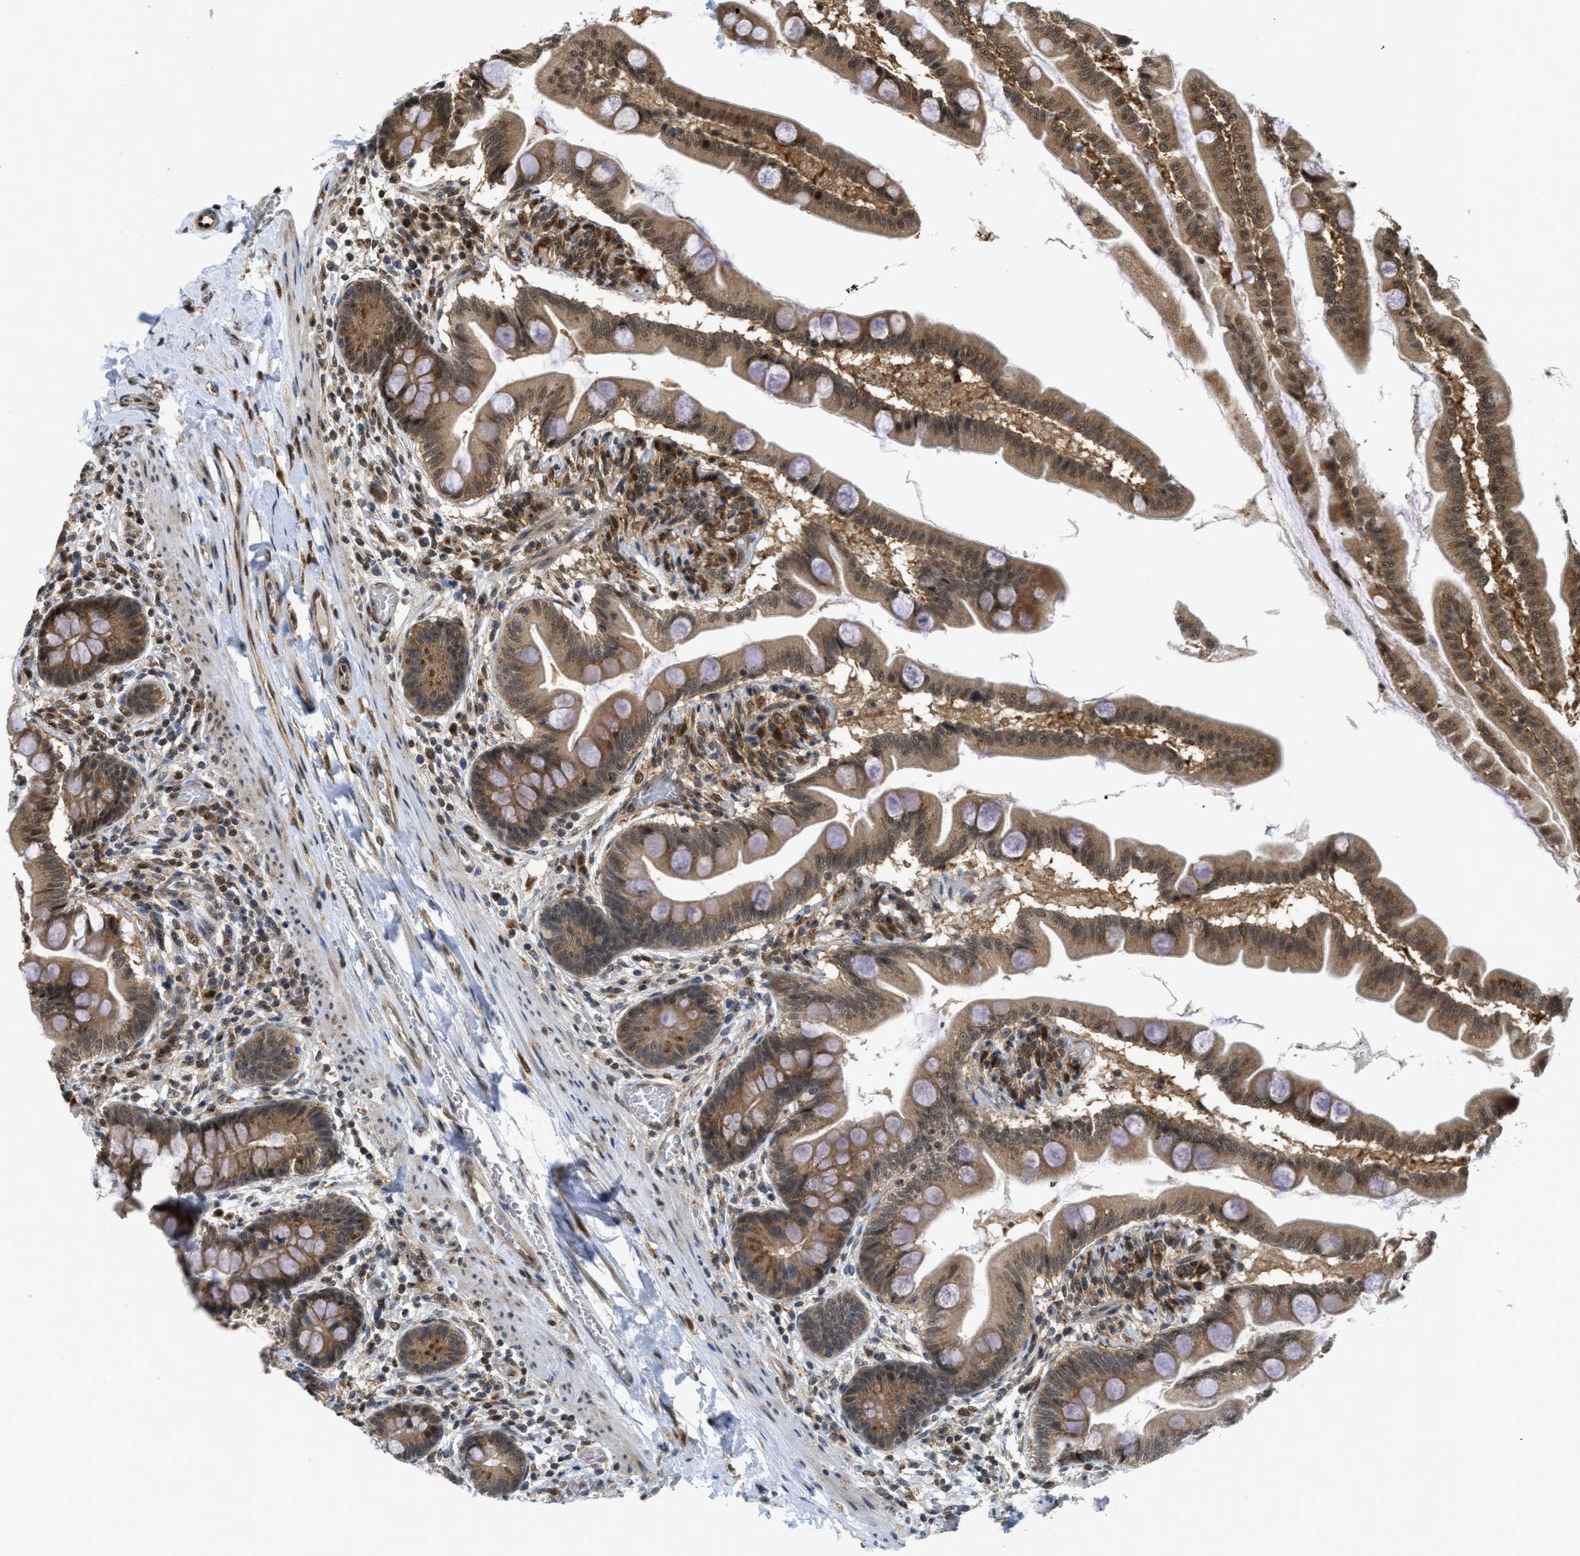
{"staining": {"intensity": "moderate", "quantity": ">75%", "location": "cytoplasmic/membranous,nuclear"}, "tissue": "small intestine", "cell_type": "Glandular cells", "image_type": "normal", "snomed": [{"axis": "morphology", "description": "Normal tissue, NOS"}, {"axis": "topography", "description": "Small intestine"}], "caption": "Immunohistochemical staining of unremarkable small intestine exhibits moderate cytoplasmic/membranous,nuclear protein staining in approximately >75% of glandular cells.", "gene": "TACC1", "patient": {"sex": "female", "age": 56}}